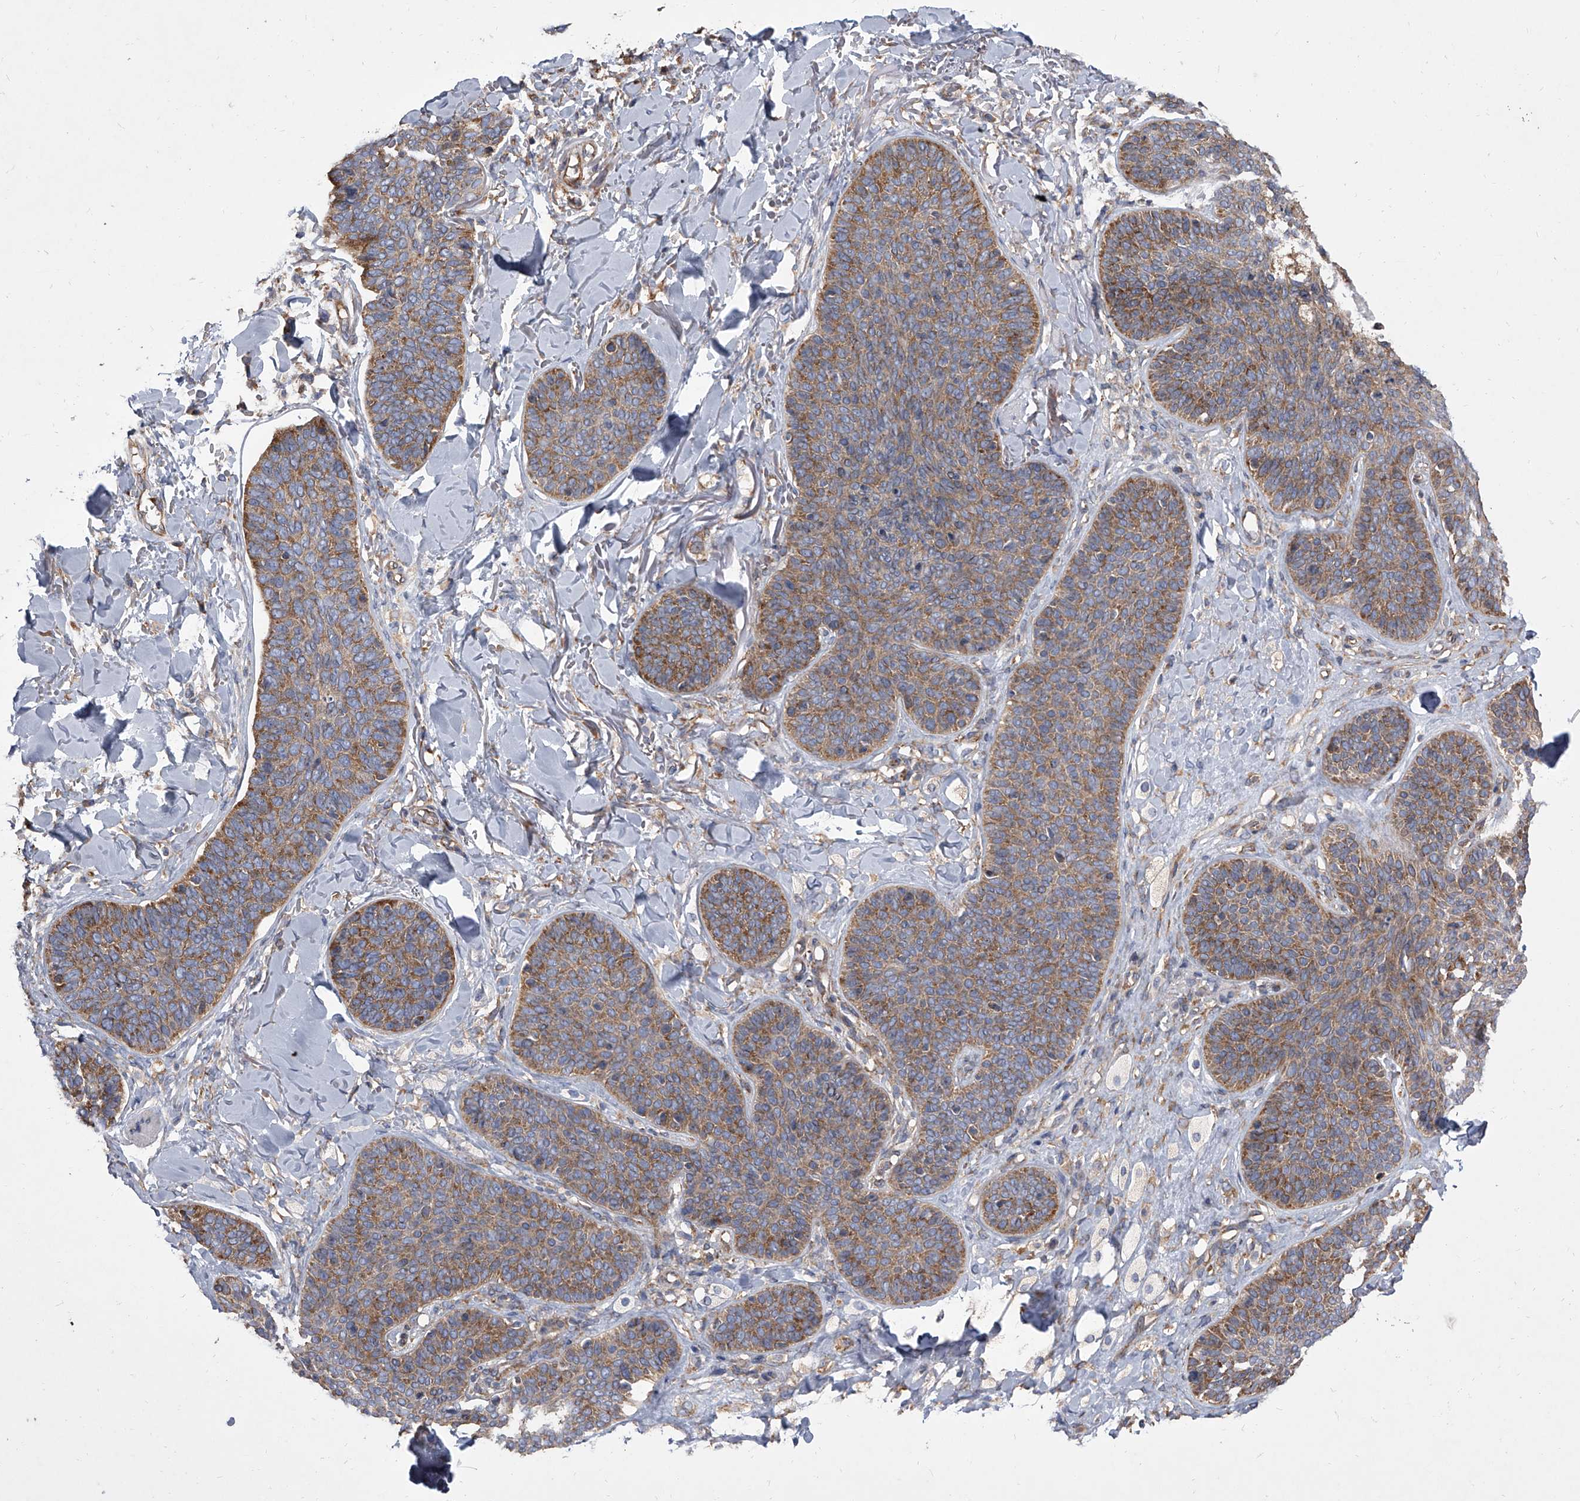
{"staining": {"intensity": "moderate", "quantity": ">75%", "location": "cytoplasmic/membranous"}, "tissue": "skin cancer", "cell_type": "Tumor cells", "image_type": "cancer", "snomed": [{"axis": "morphology", "description": "Basal cell carcinoma"}, {"axis": "topography", "description": "Skin"}], "caption": "The micrograph displays immunohistochemical staining of basal cell carcinoma (skin). There is moderate cytoplasmic/membranous positivity is identified in approximately >75% of tumor cells.", "gene": "EIF2S2", "patient": {"sex": "male", "age": 85}}